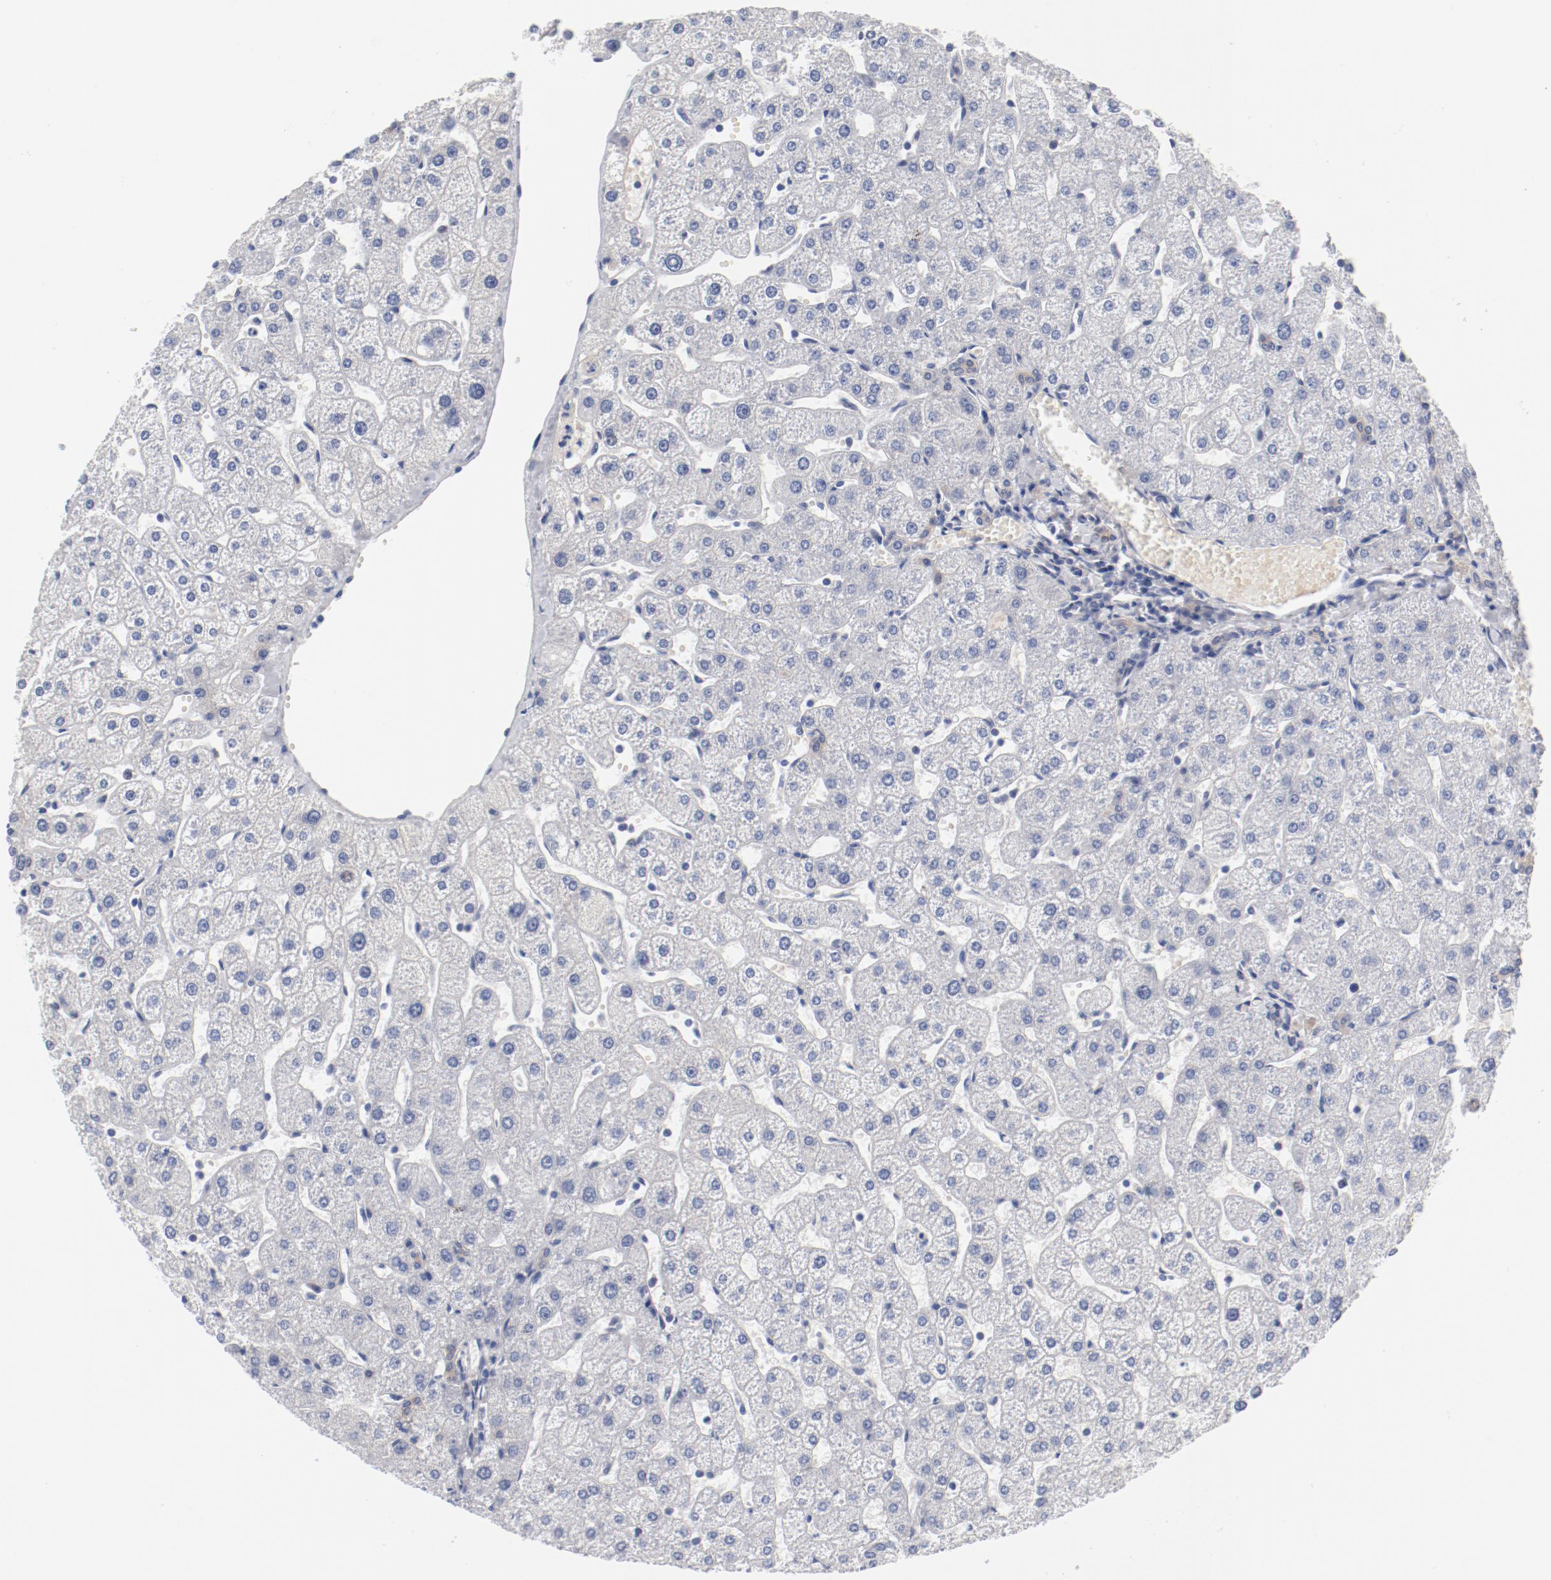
{"staining": {"intensity": "weak", "quantity": ">75%", "location": "cytoplasmic/membranous"}, "tissue": "liver", "cell_type": "Cholangiocytes", "image_type": "normal", "snomed": [{"axis": "morphology", "description": "Normal tissue, NOS"}, {"axis": "topography", "description": "Liver"}], "caption": "This photomicrograph demonstrates immunohistochemistry (IHC) staining of unremarkable liver, with low weak cytoplasmic/membranous positivity in approximately >75% of cholangiocytes.", "gene": "GPR143", "patient": {"sex": "male", "age": 67}}